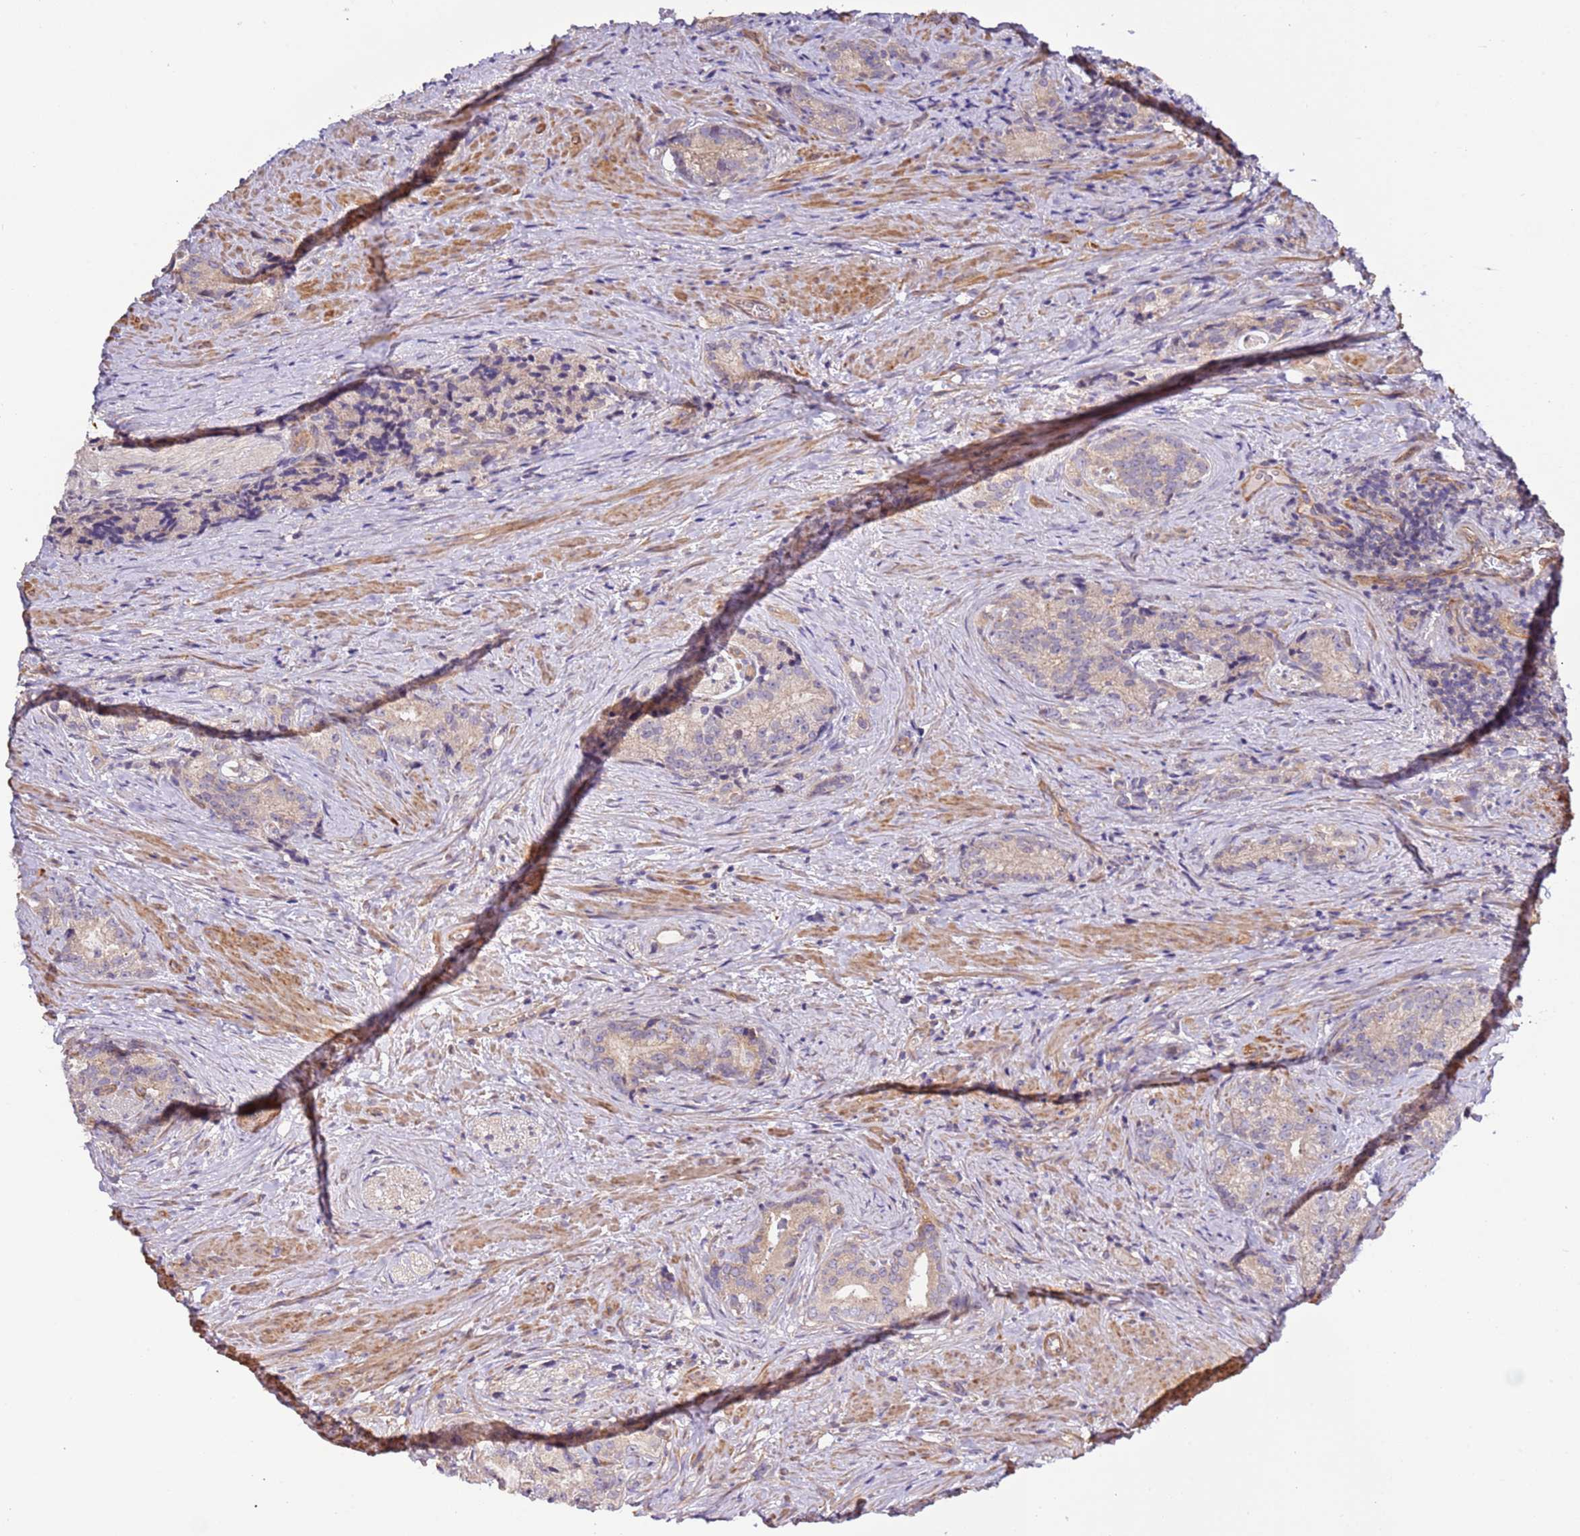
{"staining": {"intensity": "weak", "quantity": "<25%", "location": "cytoplasmic/membranous"}, "tissue": "prostate cancer", "cell_type": "Tumor cells", "image_type": "cancer", "snomed": [{"axis": "morphology", "description": "Adenocarcinoma, Low grade"}, {"axis": "topography", "description": "Prostate"}], "caption": "This is an immunohistochemistry histopathology image of prostate cancer. There is no positivity in tumor cells.", "gene": "LAMB4", "patient": {"sex": "male", "age": 71}}